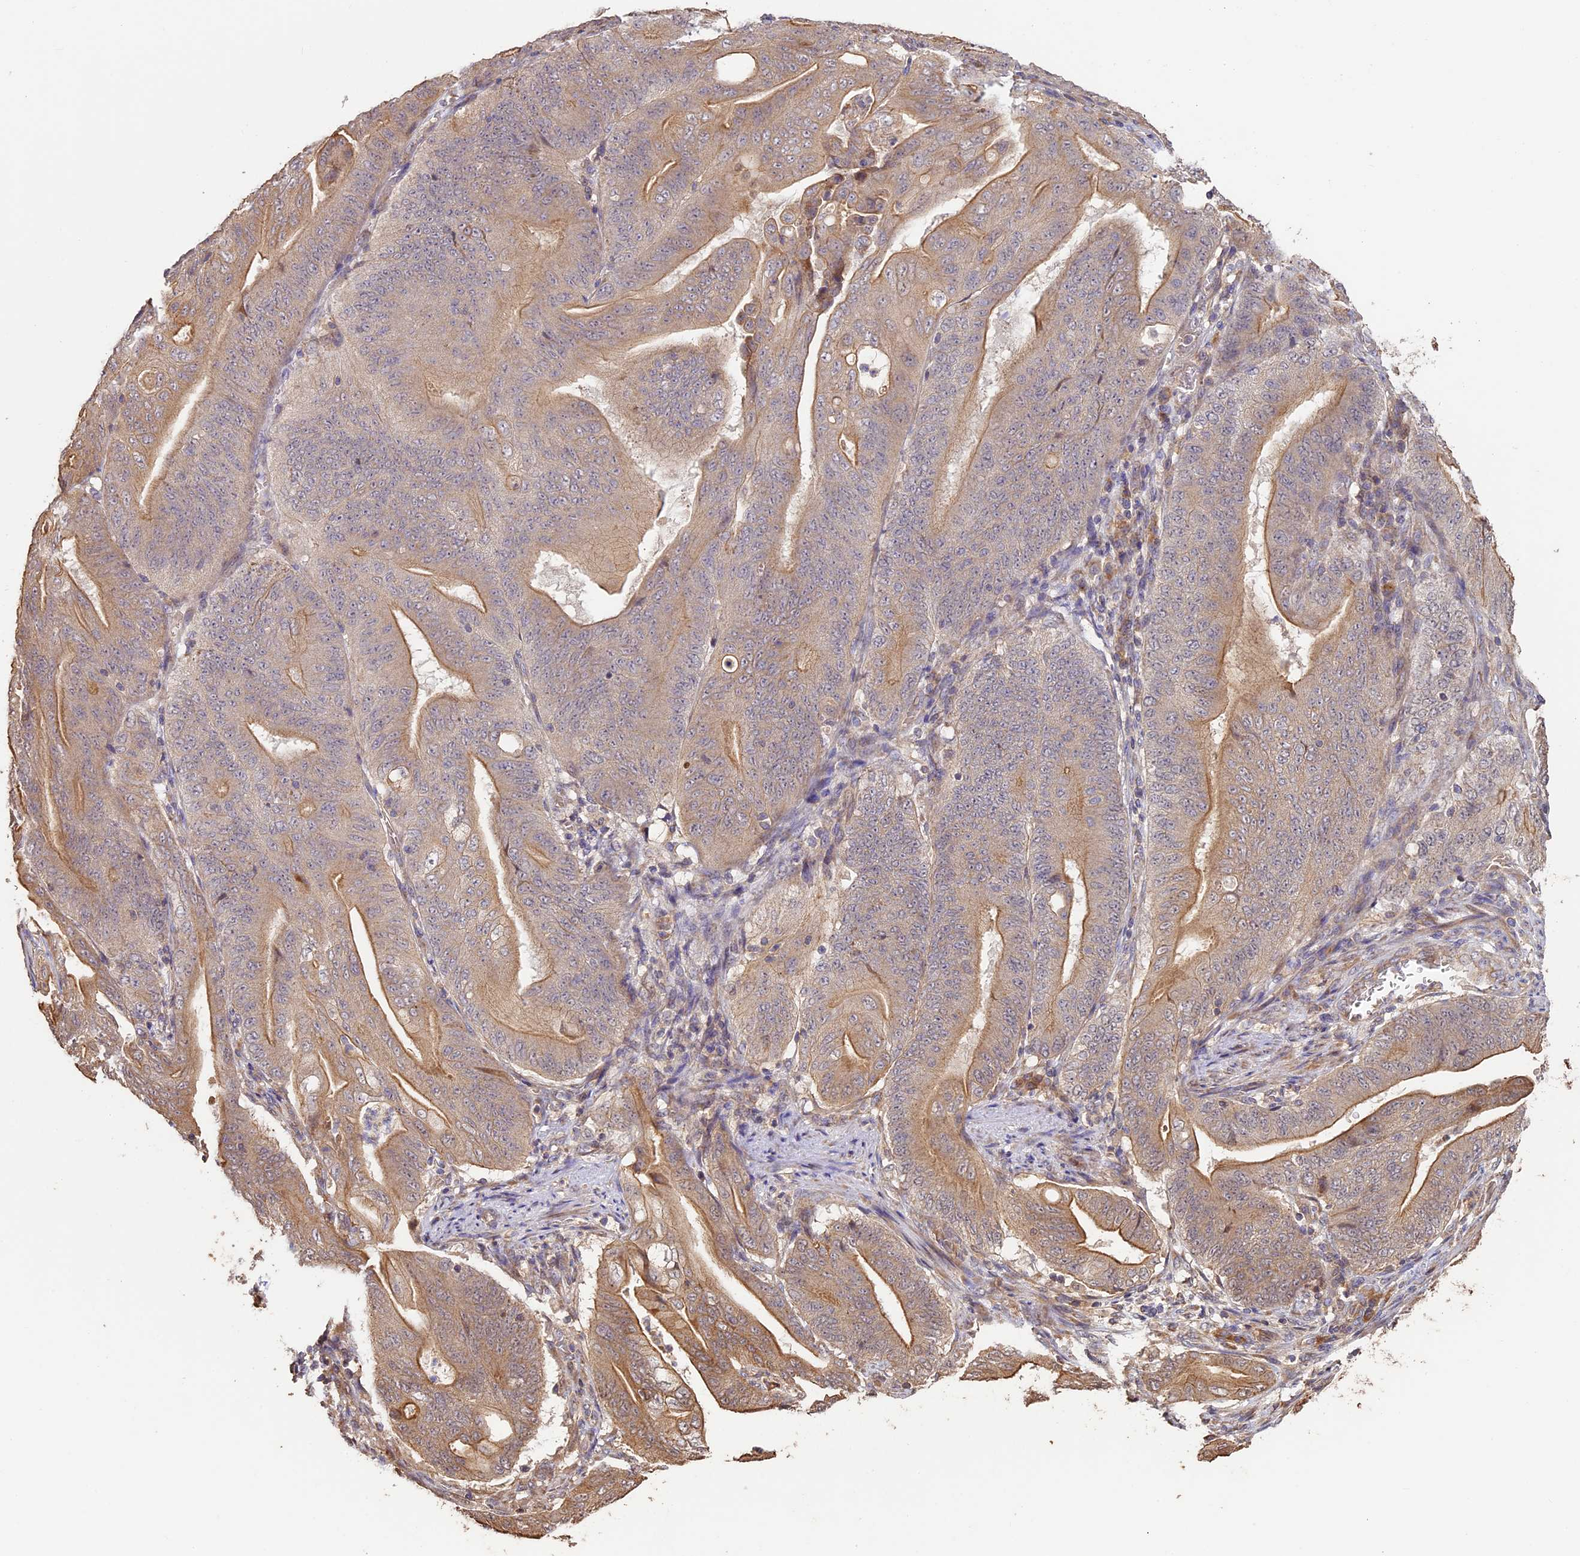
{"staining": {"intensity": "moderate", "quantity": "25%-75%", "location": "cytoplasmic/membranous"}, "tissue": "stomach cancer", "cell_type": "Tumor cells", "image_type": "cancer", "snomed": [{"axis": "morphology", "description": "Adenocarcinoma, NOS"}, {"axis": "topography", "description": "Stomach"}], "caption": "DAB (3,3'-diaminobenzidine) immunohistochemical staining of stomach adenocarcinoma reveals moderate cytoplasmic/membranous protein expression in about 25%-75% of tumor cells. (brown staining indicates protein expression, while blue staining denotes nuclei).", "gene": "BCAS4", "patient": {"sex": "female", "age": 73}}